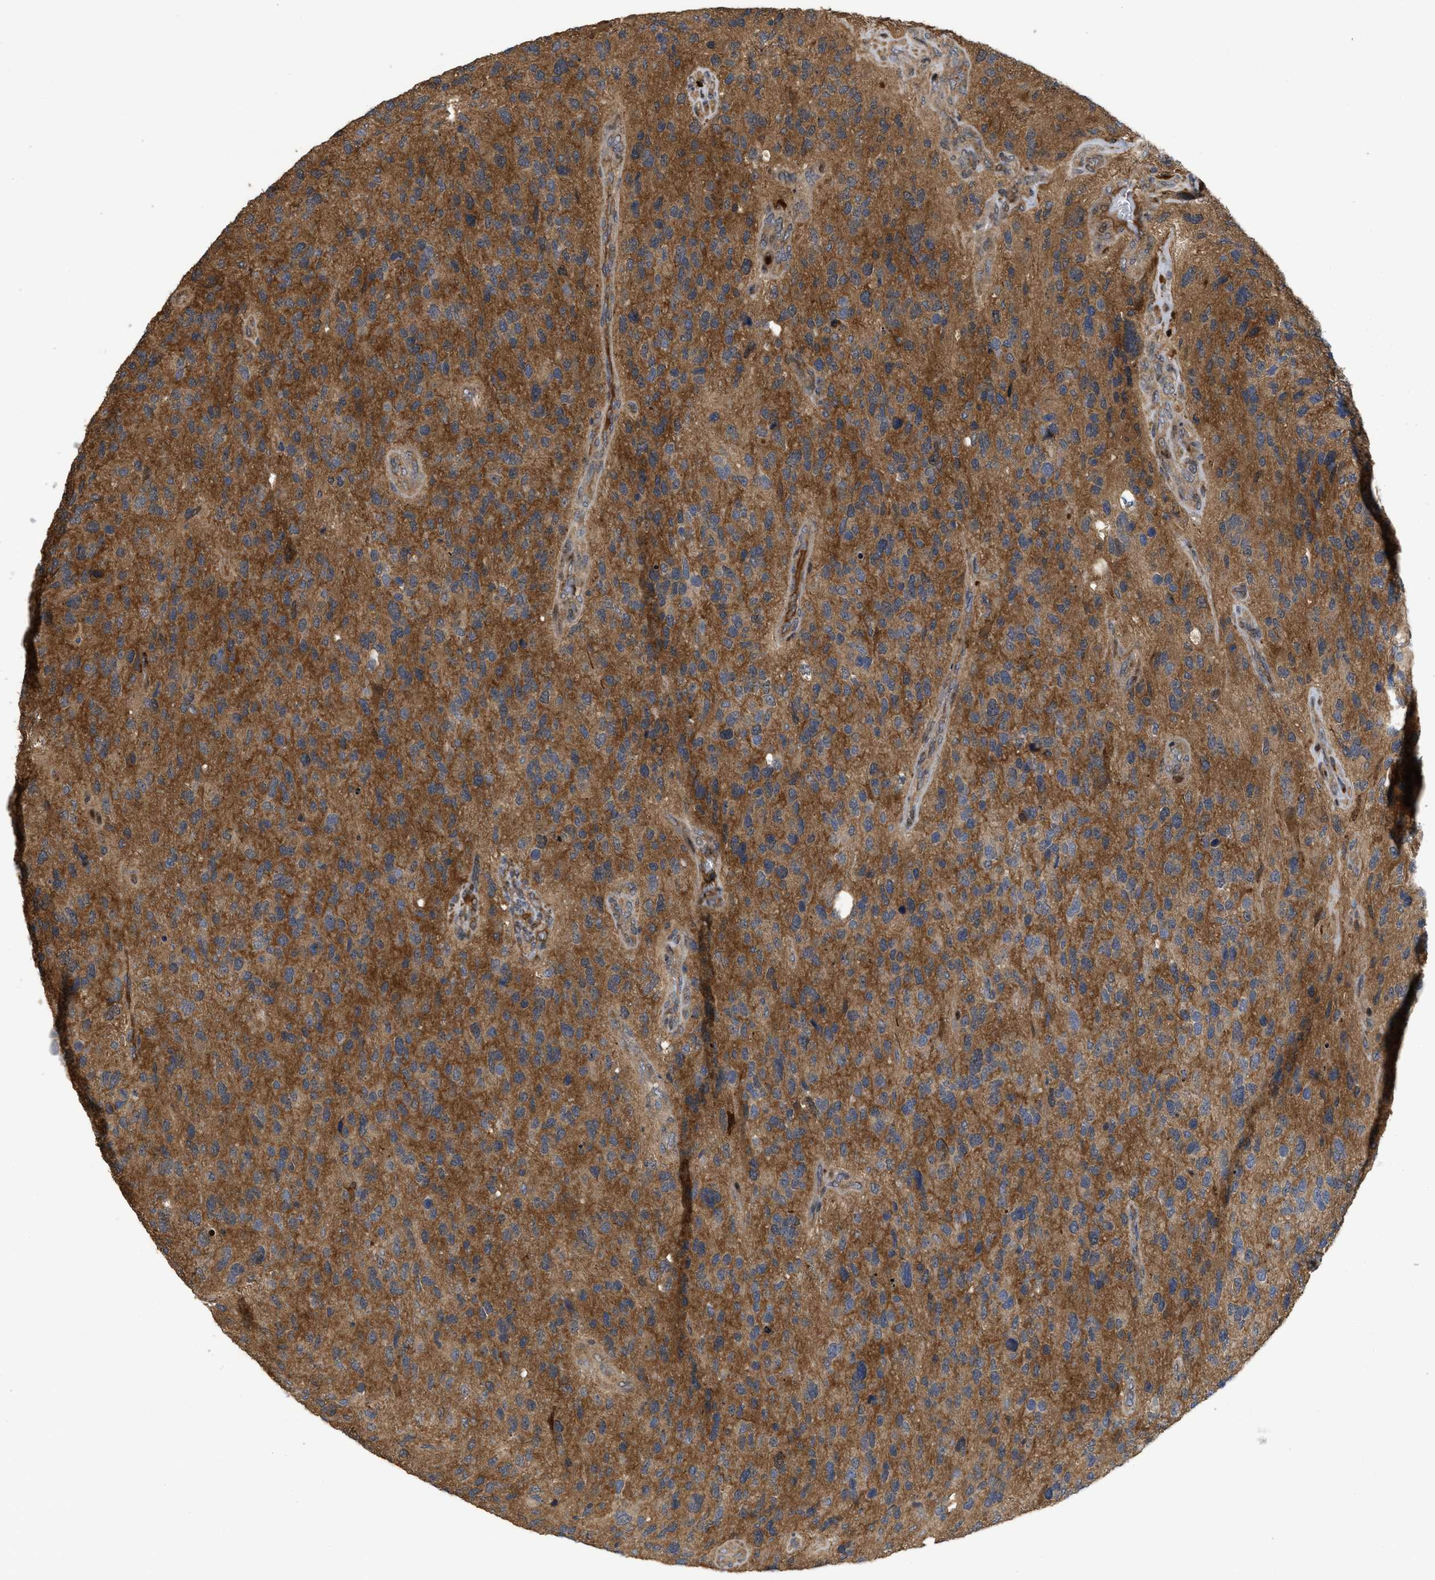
{"staining": {"intensity": "moderate", "quantity": ">75%", "location": "cytoplasmic/membranous"}, "tissue": "glioma", "cell_type": "Tumor cells", "image_type": "cancer", "snomed": [{"axis": "morphology", "description": "Glioma, malignant, High grade"}, {"axis": "topography", "description": "Brain"}], "caption": "DAB (3,3'-diaminobenzidine) immunohistochemical staining of human glioma shows moderate cytoplasmic/membranous protein staining in approximately >75% of tumor cells.", "gene": "CBR3", "patient": {"sex": "female", "age": 58}}